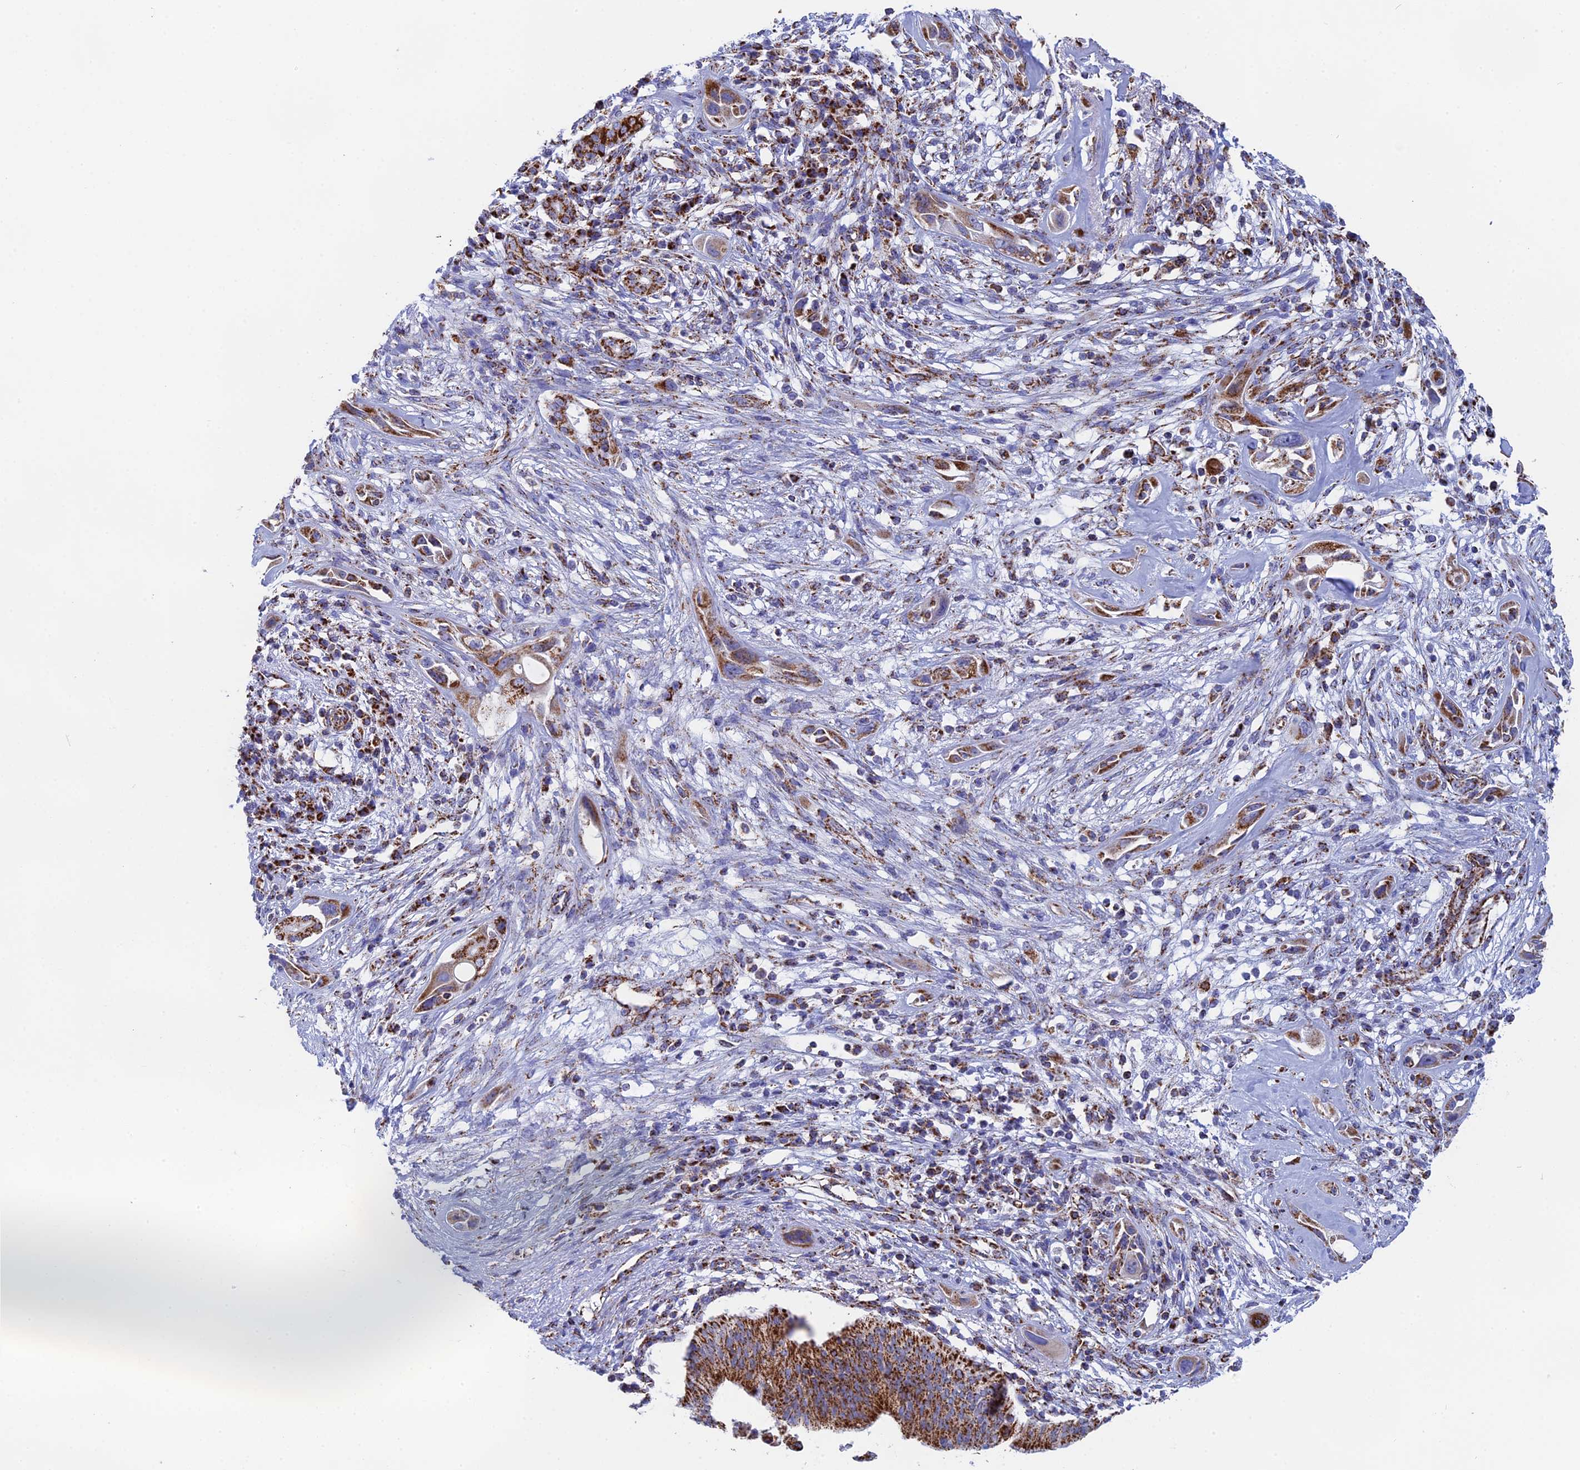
{"staining": {"intensity": "strong", "quantity": ">75%", "location": "cytoplasmic/membranous"}, "tissue": "pancreatic cancer", "cell_type": "Tumor cells", "image_type": "cancer", "snomed": [{"axis": "morphology", "description": "Adenocarcinoma, NOS"}, {"axis": "topography", "description": "Pancreas"}], "caption": "Protein staining of adenocarcinoma (pancreatic) tissue exhibits strong cytoplasmic/membranous positivity in about >75% of tumor cells.", "gene": "NDUFA5", "patient": {"sex": "male", "age": 68}}